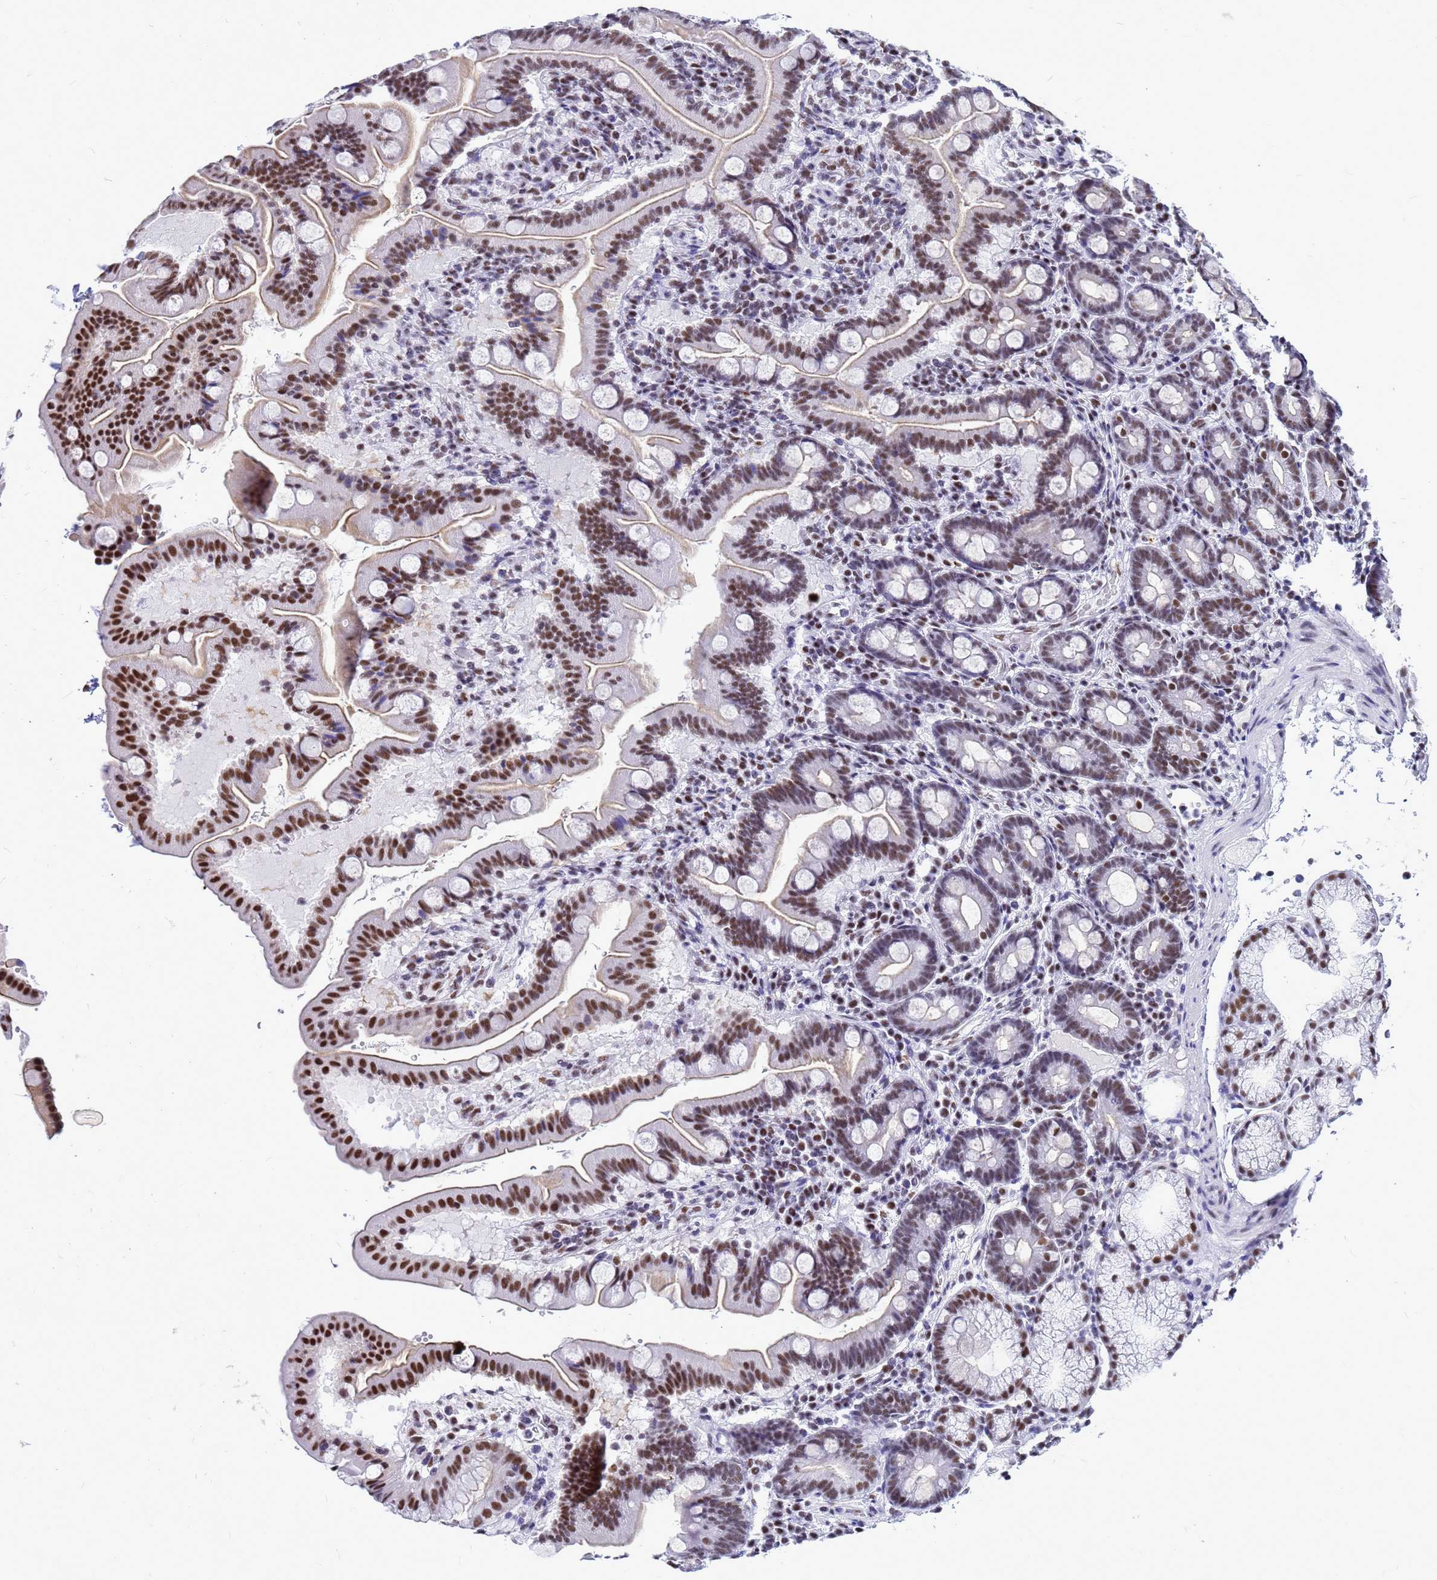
{"staining": {"intensity": "strong", "quantity": "25%-75%", "location": "nuclear"}, "tissue": "duodenum", "cell_type": "Glandular cells", "image_type": "normal", "snomed": [{"axis": "morphology", "description": "Normal tissue, NOS"}, {"axis": "topography", "description": "Duodenum"}], "caption": "Brown immunohistochemical staining in normal human duodenum shows strong nuclear staining in approximately 25%-75% of glandular cells.", "gene": "SART3", "patient": {"sex": "male", "age": 54}}